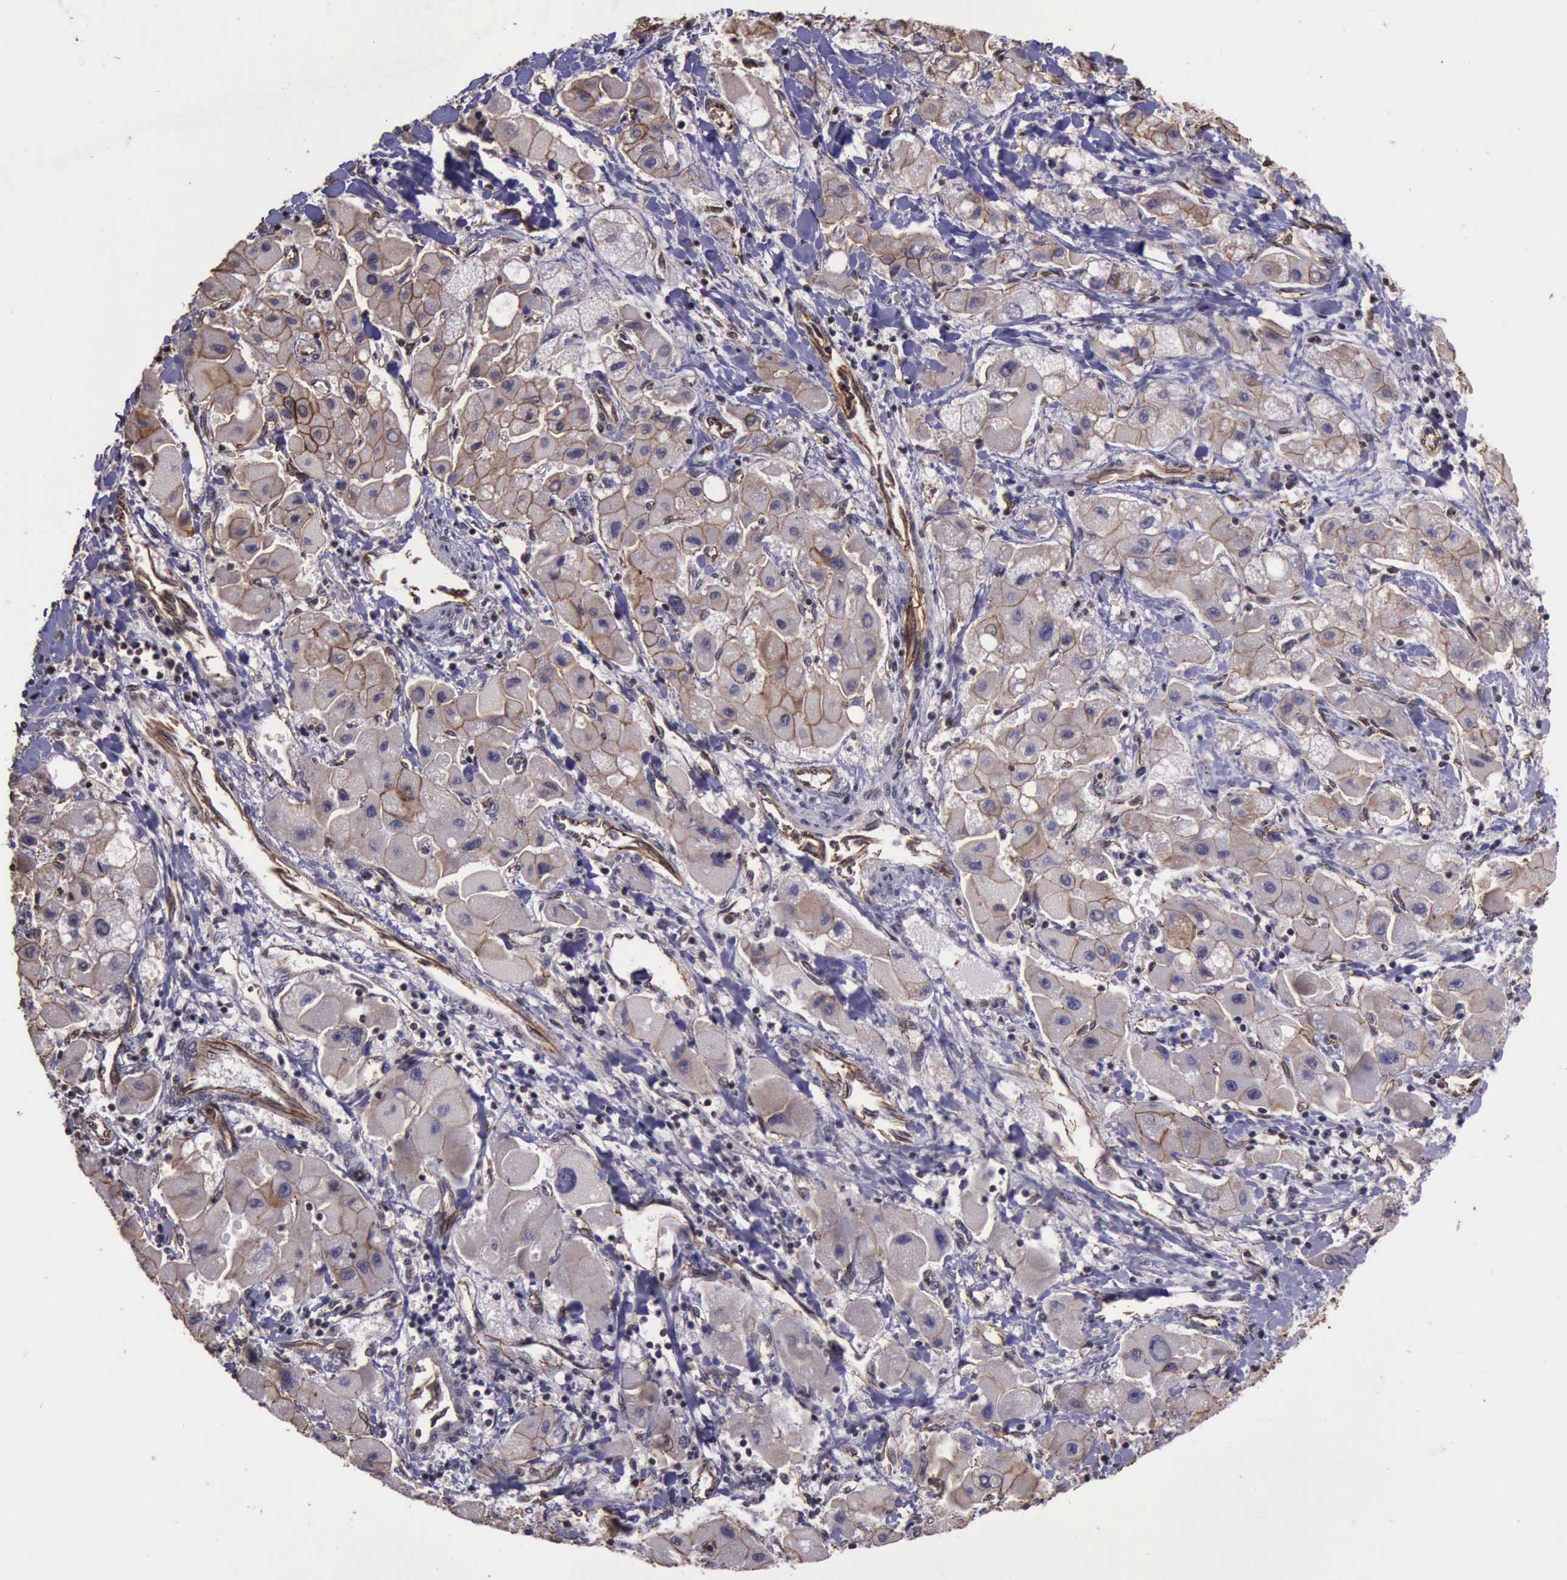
{"staining": {"intensity": "moderate", "quantity": ">75%", "location": "cytoplasmic/membranous"}, "tissue": "liver cancer", "cell_type": "Tumor cells", "image_type": "cancer", "snomed": [{"axis": "morphology", "description": "Carcinoma, Hepatocellular, NOS"}, {"axis": "topography", "description": "Liver"}], "caption": "Brown immunohistochemical staining in liver cancer shows moderate cytoplasmic/membranous staining in about >75% of tumor cells.", "gene": "CTNNB1", "patient": {"sex": "male", "age": 24}}